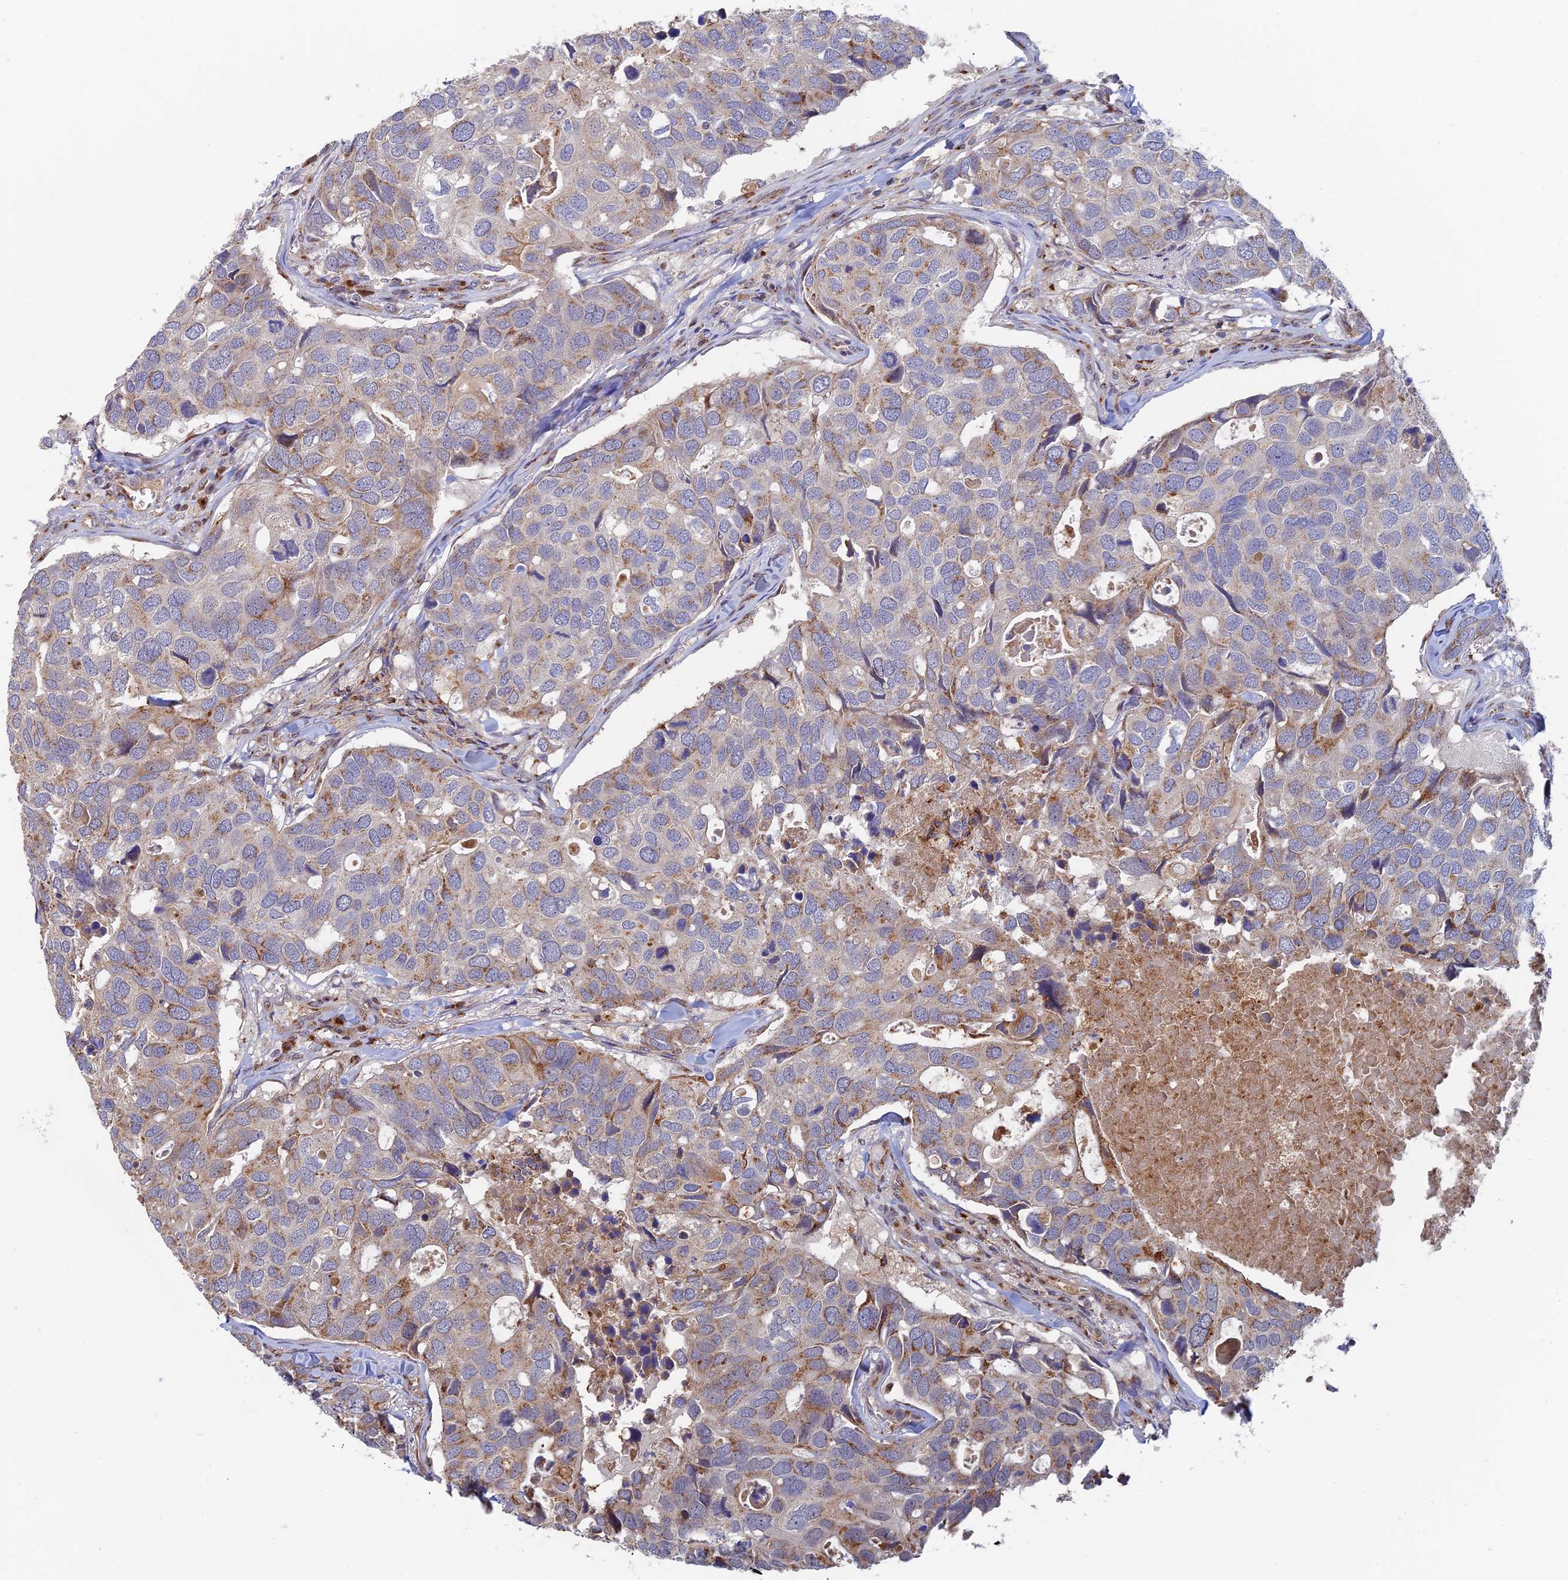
{"staining": {"intensity": "moderate", "quantity": "<25%", "location": "cytoplasmic/membranous"}, "tissue": "breast cancer", "cell_type": "Tumor cells", "image_type": "cancer", "snomed": [{"axis": "morphology", "description": "Duct carcinoma"}, {"axis": "topography", "description": "Breast"}], "caption": "About <25% of tumor cells in intraductal carcinoma (breast) reveal moderate cytoplasmic/membranous protein positivity as visualized by brown immunohistochemical staining.", "gene": "HS2ST1", "patient": {"sex": "female", "age": 83}}